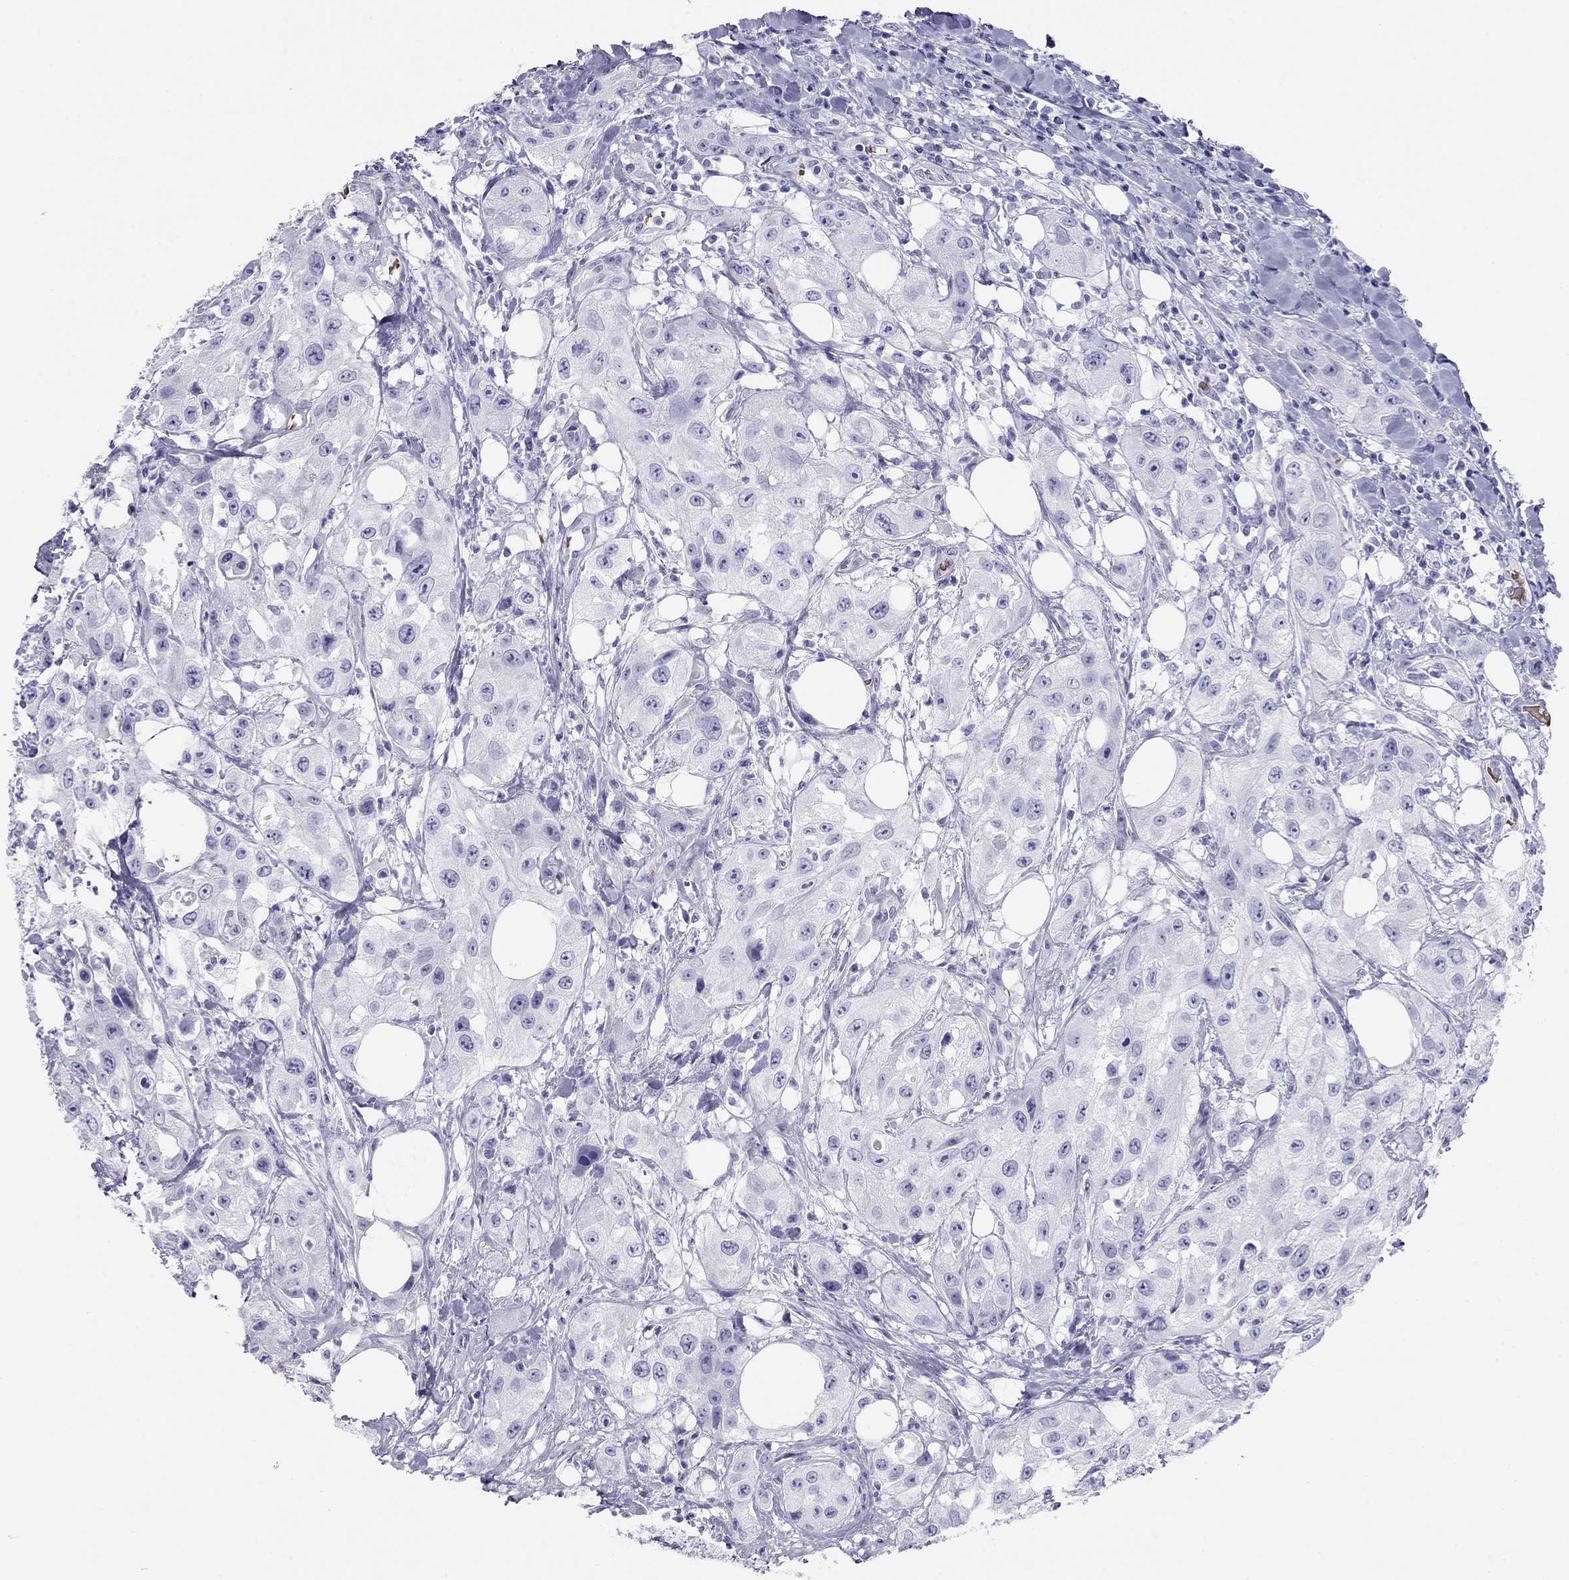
{"staining": {"intensity": "negative", "quantity": "none", "location": "none"}, "tissue": "urothelial cancer", "cell_type": "Tumor cells", "image_type": "cancer", "snomed": [{"axis": "morphology", "description": "Urothelial carcinoma, High grade"}, {"axis": "topography", "description": "Urinary bladder"}], "caption": "High magnification brightfield microscopy of urothelial cancer stained with DAB (brown) and counterstained with hematoxylin (blue): tumor cells show no significant positivity. (DAB IHC visualized using brightfield microscopy, high magnification).", "gene": "PTPRN", "patient": {"sex": "male", "age": 79}}